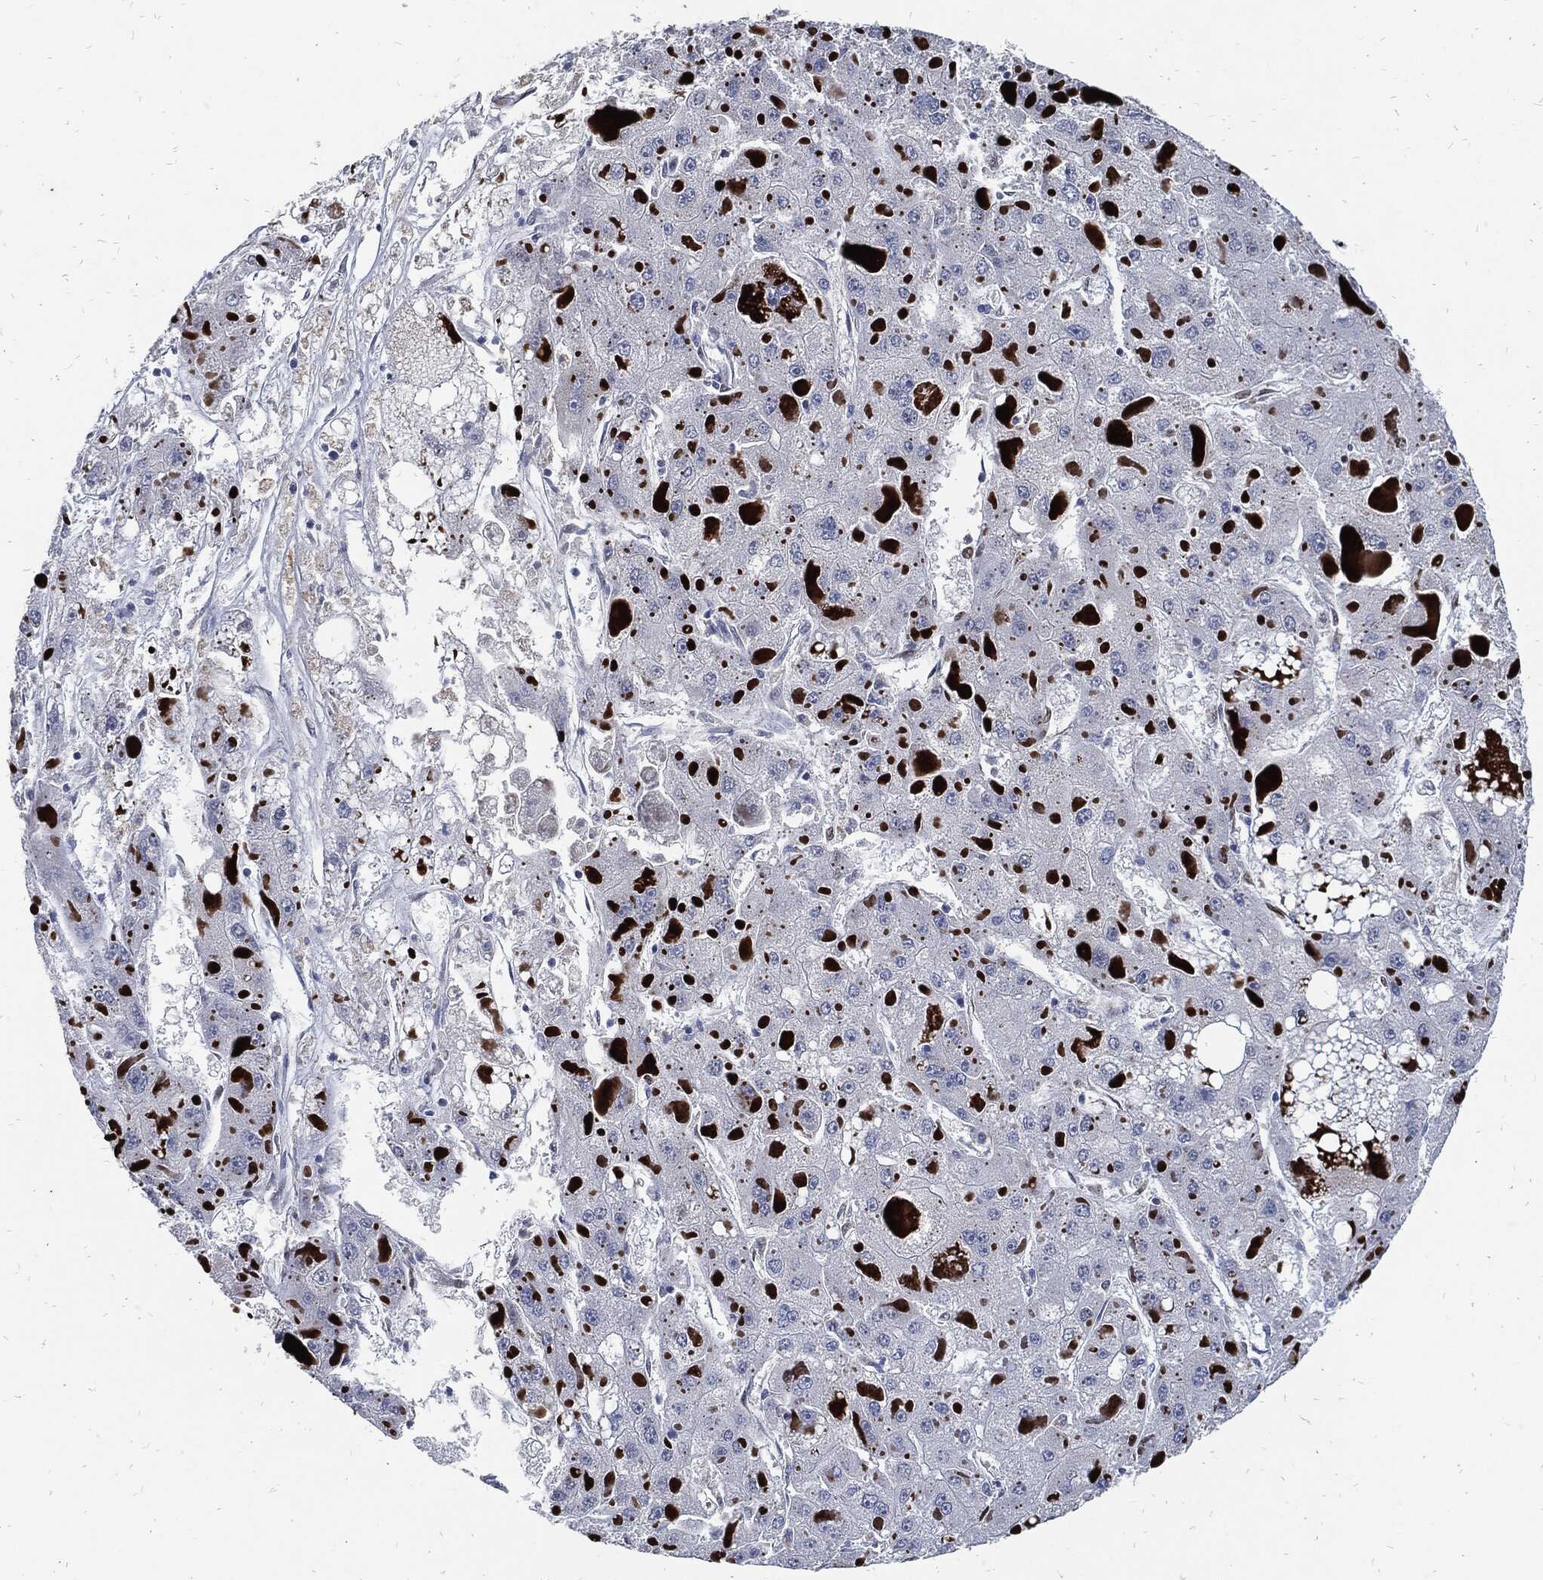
{"staining": {"intensity": "negative", "quantity": "none", "location": "none"}, "tissue": "liver cancer", "cell_type": "Tumor cells", "image_type": "cancer", "snomed": [{"axis": "morphology", "description": "Carcinoma, Hepatocellular, NOS"}, {"axis": "topography", "description": "Liver"}], "caption": "Immunohistochemistry (IHC) of hepatocellular carcinoma (liver) demonstrates no staining in tumor cells.", "gene": "JUN", "patient": {"sex": "female", "age": 73}}